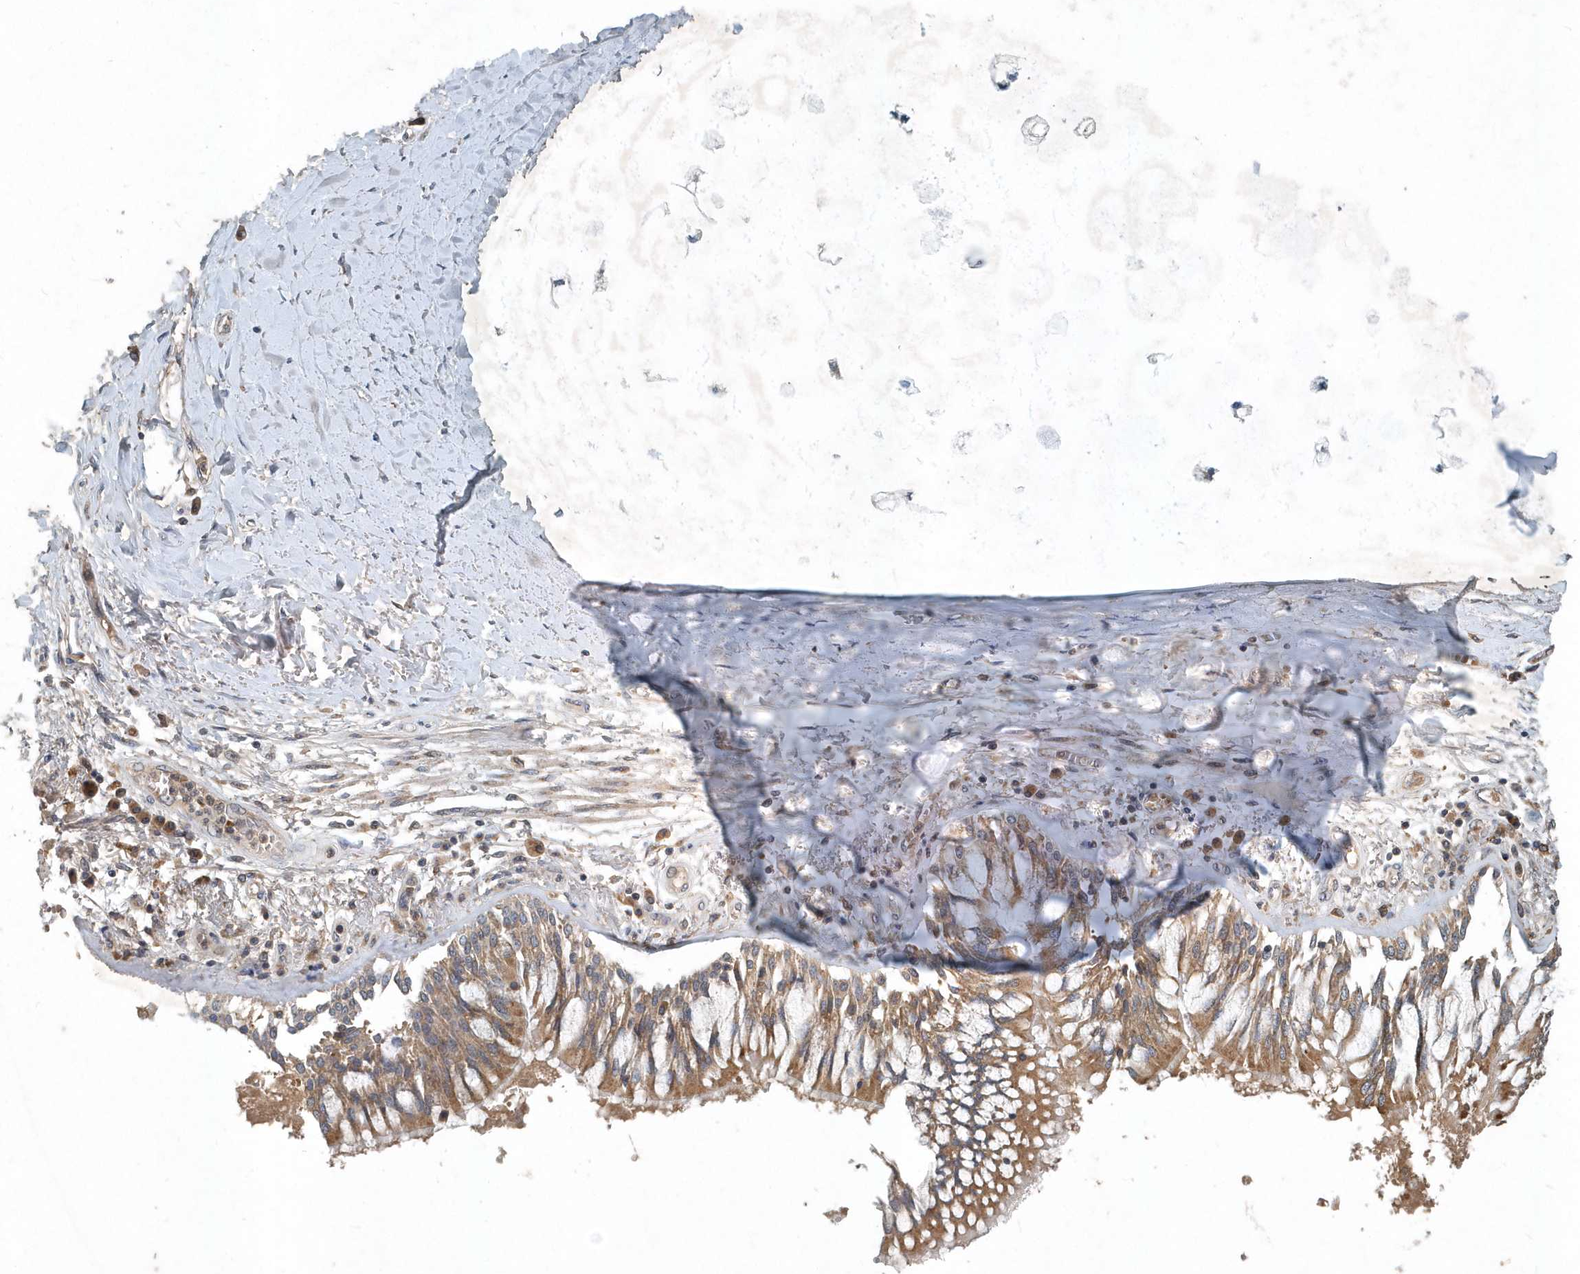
{"staining": {"intensity": "negative", "quantity": "none", "location": "none"}, "tissue": "soft tissue", "cell_type": "Chondrocytes", "image_type": "normal", "snomed": [{"axis": "morphology", "description": "Normal tissue, NOS"}, {"axis": "topography", "description": "Cartilage tissue"}, {"axis": "topography", "description": "Bronchus"}, {"axis": "topography", "description": "Lung"}, {"axis": "topography", "description": "Peripheral nerve tissue"}], "caption": "A histopathology image of soft tissue stained for a protein shows no brown staining in chondrocytes.", "gene": "SCFD2", "patient": {"sex": "female", "age": 49}}